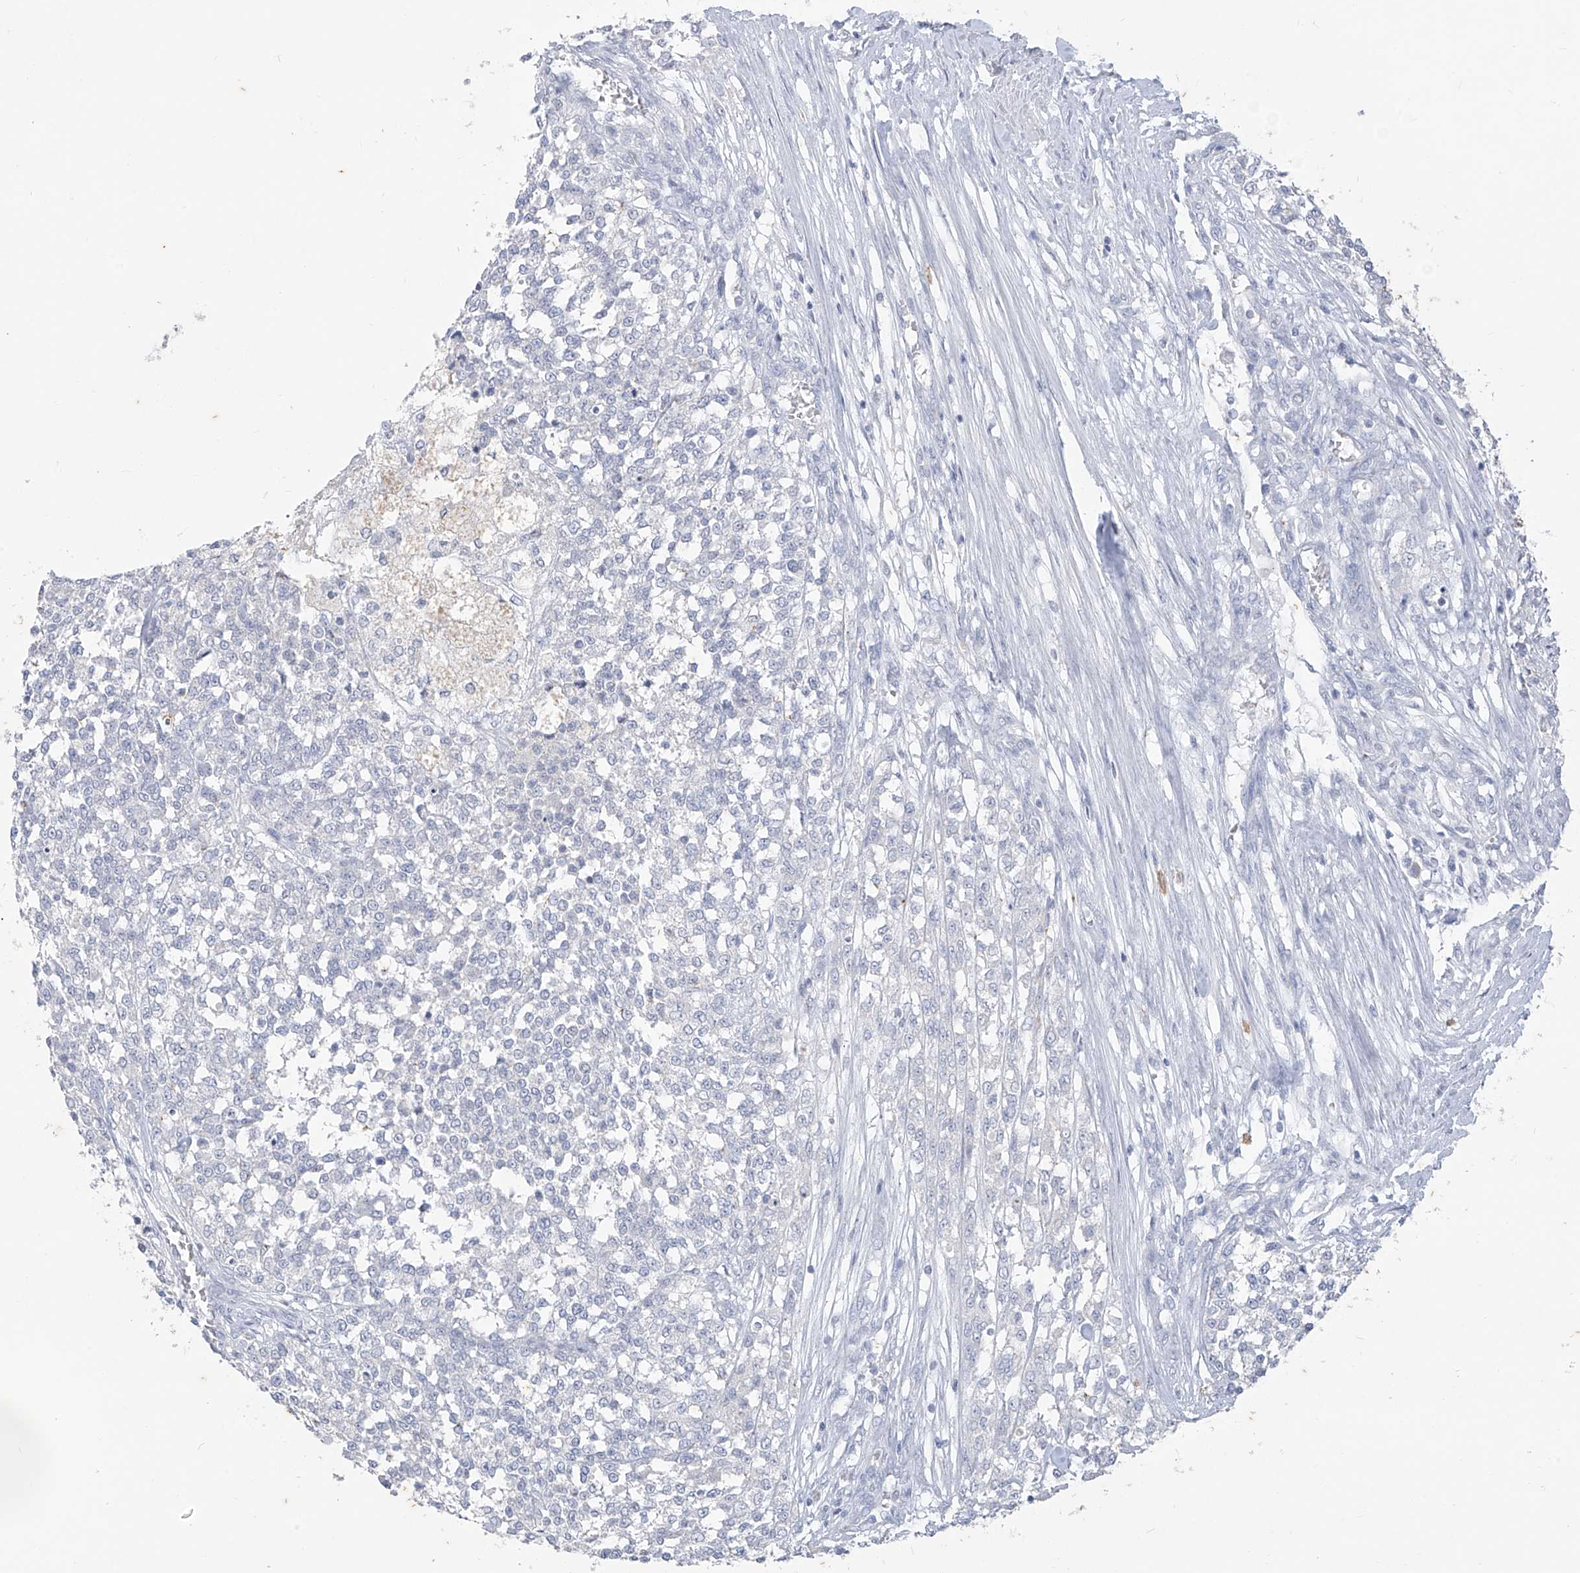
{"staining": {"intensity": "negative", "quantity": "none", "location": "none"}, "tissue": "testis cancer", "cell_type": "Tumor cells", "image_type": "cancer", "snomed": [{"axis": "morphology", "description": "Seminoma, NOS"}, {"axis": "topography", "description": "Testis"}], "caption": "This is an immunohistochemistry (IHC) image of human testis cancer (seminoma). There is no staining in tumor cells.", "gene": "CX3CR1", "patient": {"sex": "male", "age": 59}}